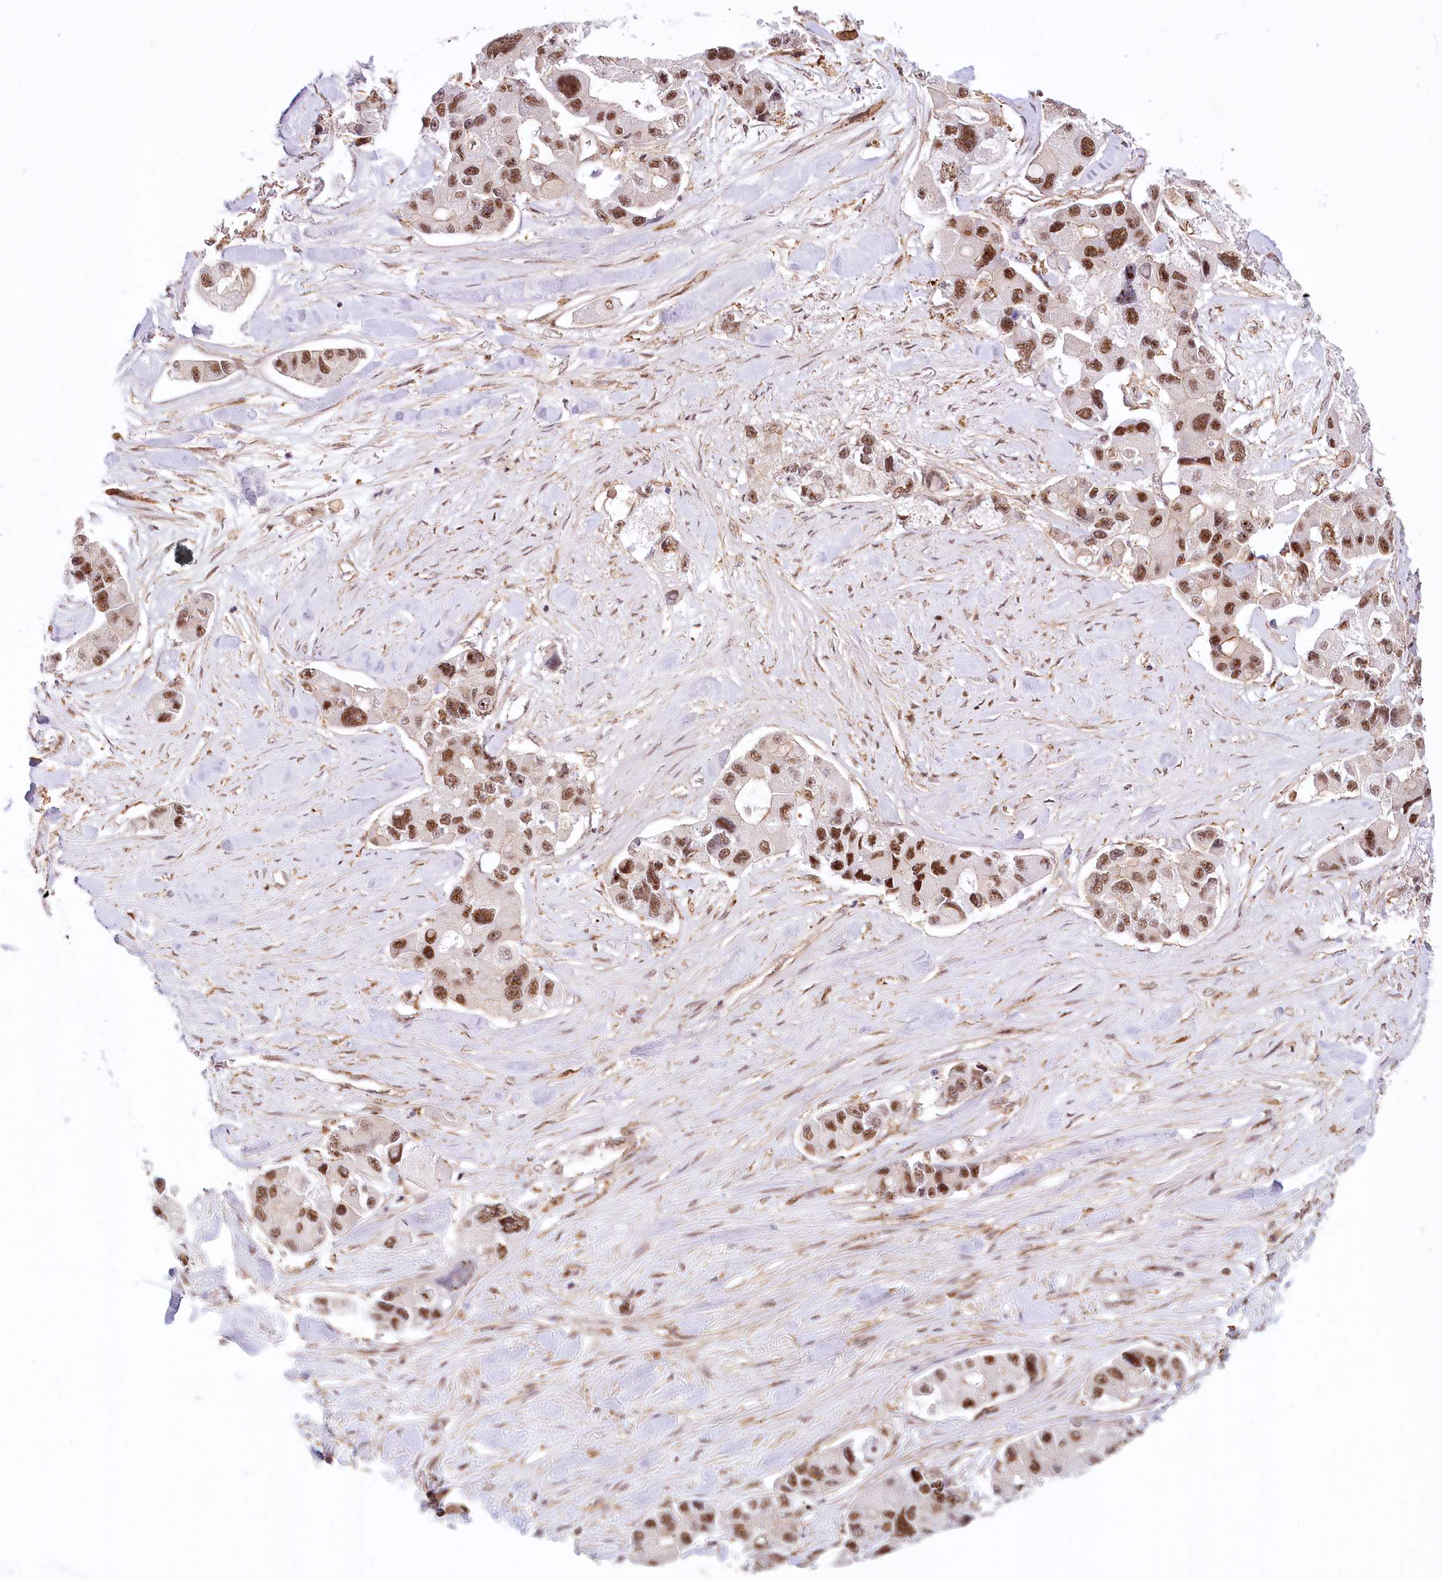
{"staining": {"intensity": "moderate", "quantity": ">75%", "location": "nuclear"}, "tissue": "lung cancer", "cell_type": "Tumor cells", "image_type": "cancer", "snomed": [{"axis": "morphology", "description": "Adenocarcinoma, NOS"}, {"axis": "topography", "description": "Lung"}], "caption": "Immunohistochemistry micrograph of human lung cancer (adenocarcinoma) stained for a protein (brown), which displays medium levels of moderate nuclear positivity in approximately >75% of tumor cells.", "gene": "TUBGCP2", "patient": {"sex": "female", "age": 54}}